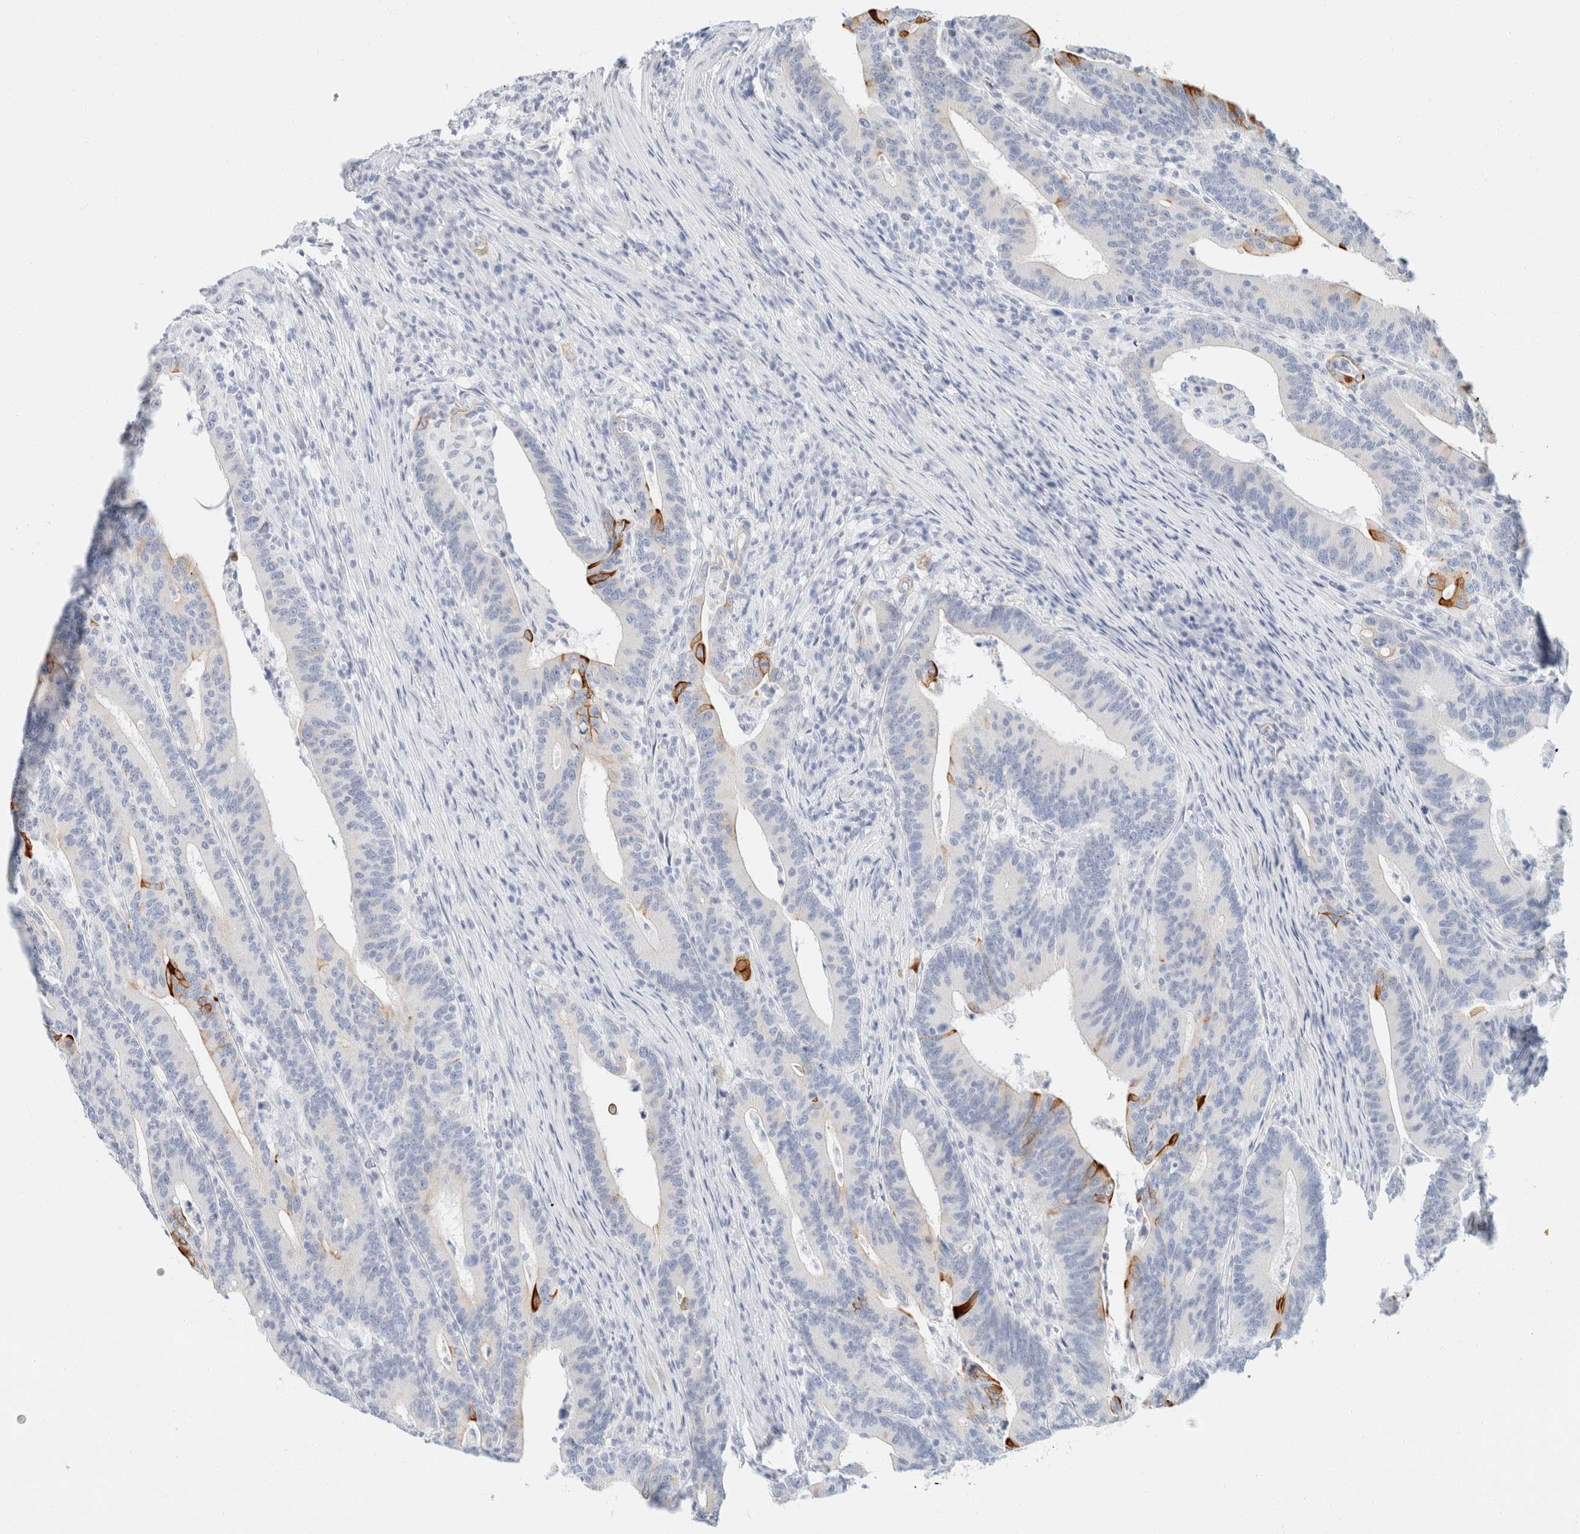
{"staining": {"intensity": "strong", "quantity": "<25%", "location": "cytoplasmic/membranous"}, "tissue": "colorectal cancer", "cell_type": "Tumor cells", "image_type": "cancer", "snomed": [{"axis": "morphology", "description": "Adenocarcinoma, NOS"}, {"axis": "topography", "description": "Colon"}], "caption": "The histopathology image displays immunohistochemical staining of colorectal cancer. There is strong cytoplasmic/membranous positivity is identified in approximately <25% of tumor cells.", "gene": "KRT20", "patient": {"sex": "female", "age": 66}}